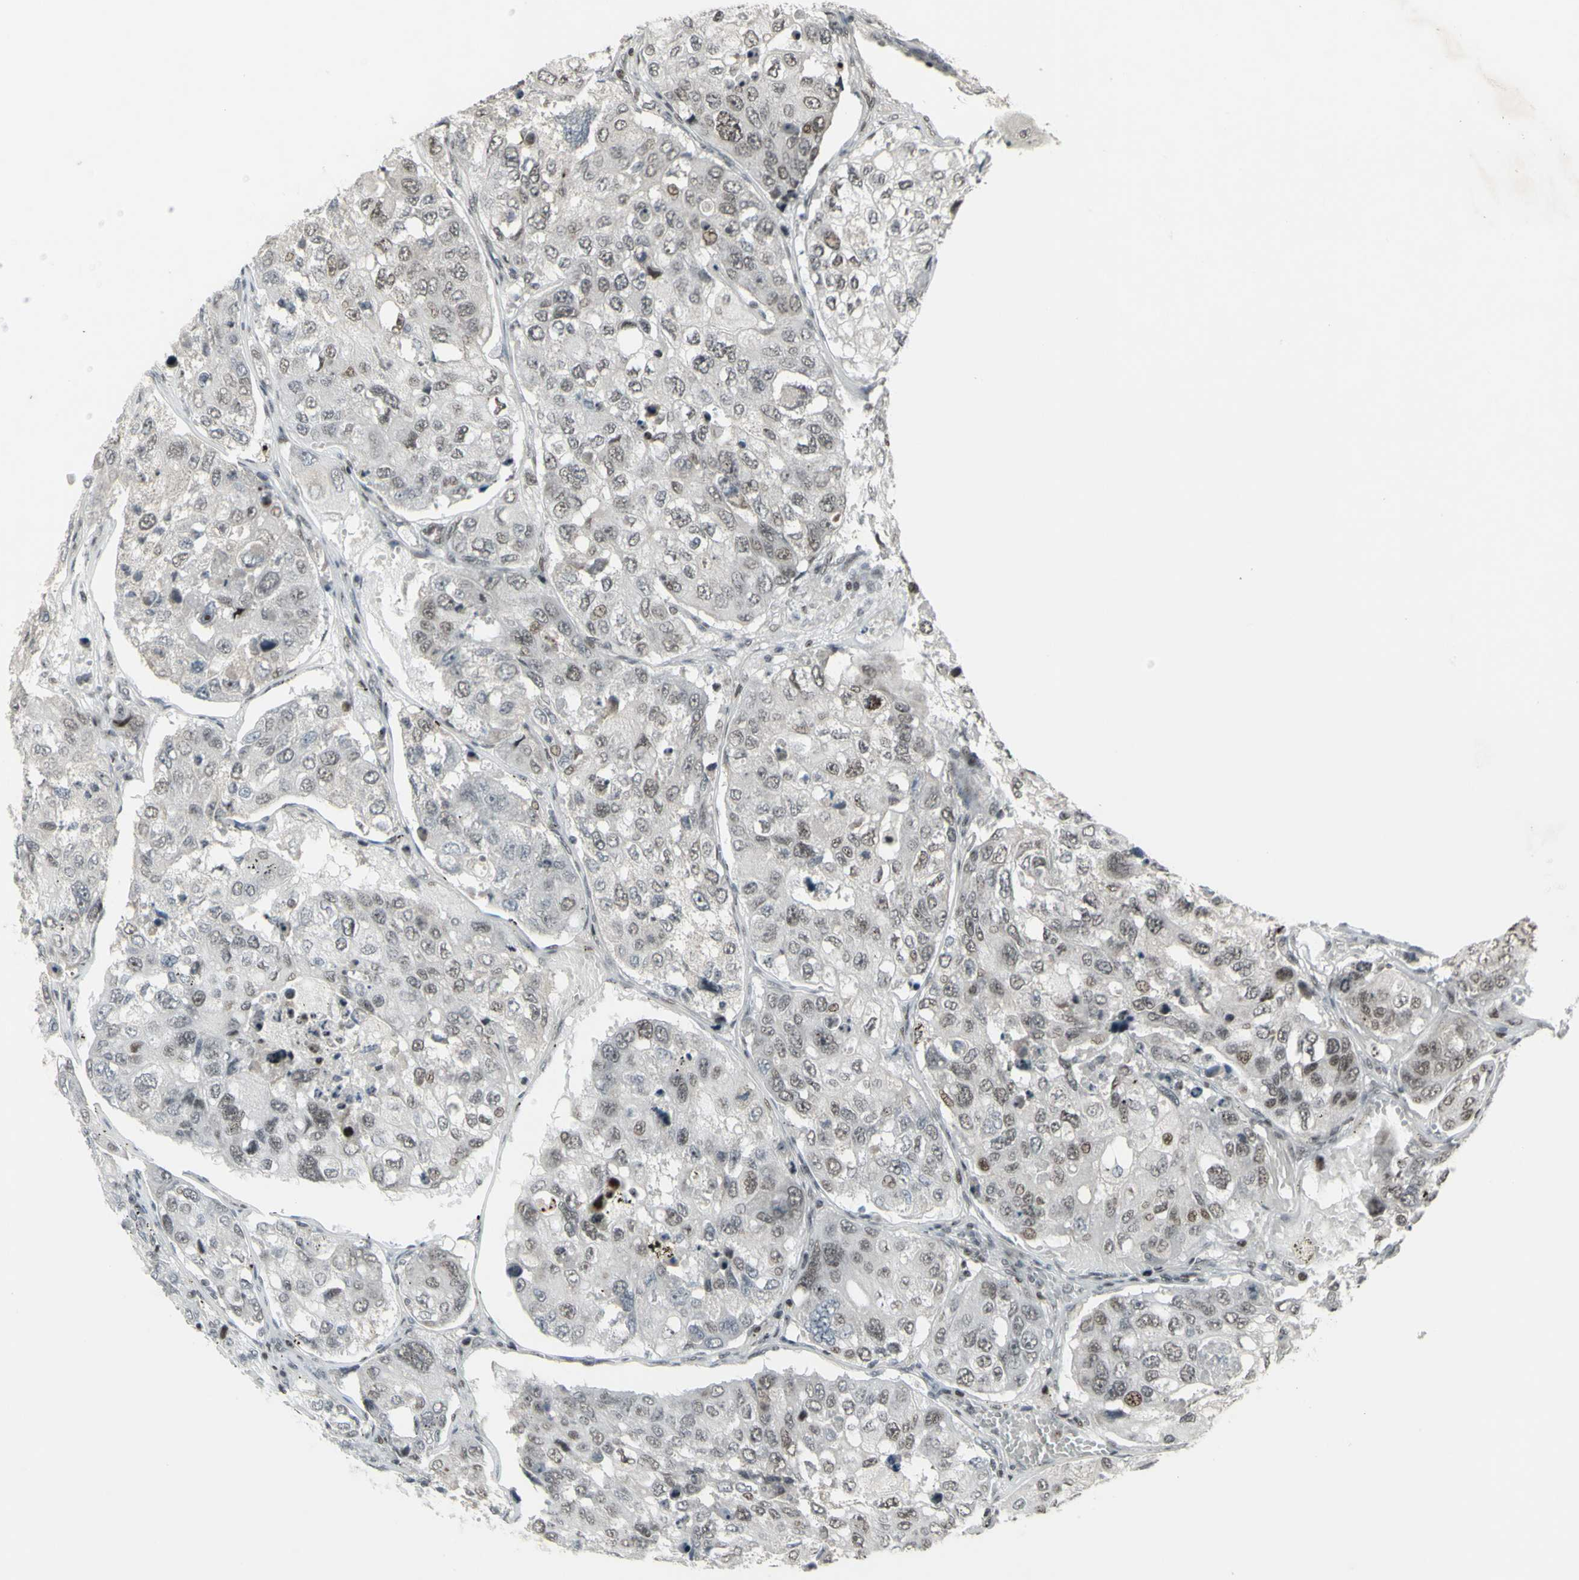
{"staining": {"intensity": "weak", "quantity": "<25%", "location": "nuclear"}, "tissue": "urothelial cancer", "cell_type": "Tumor cells", "image_type": "cancer", "snomed": [{"axis": "morphology", "description": "Urothelial carcinoma, High grade"}, {"axis": "topography", "description": "Lymph node"}, {"axis": "topography", "description": "Urinary bladder"}], "caption": "Image shows no protein positivity in tumor cells of high-grade urothelial carcinoma tissue.", "gene": "SUPT6H", "patient": {"sex": "male", "age": 51}}